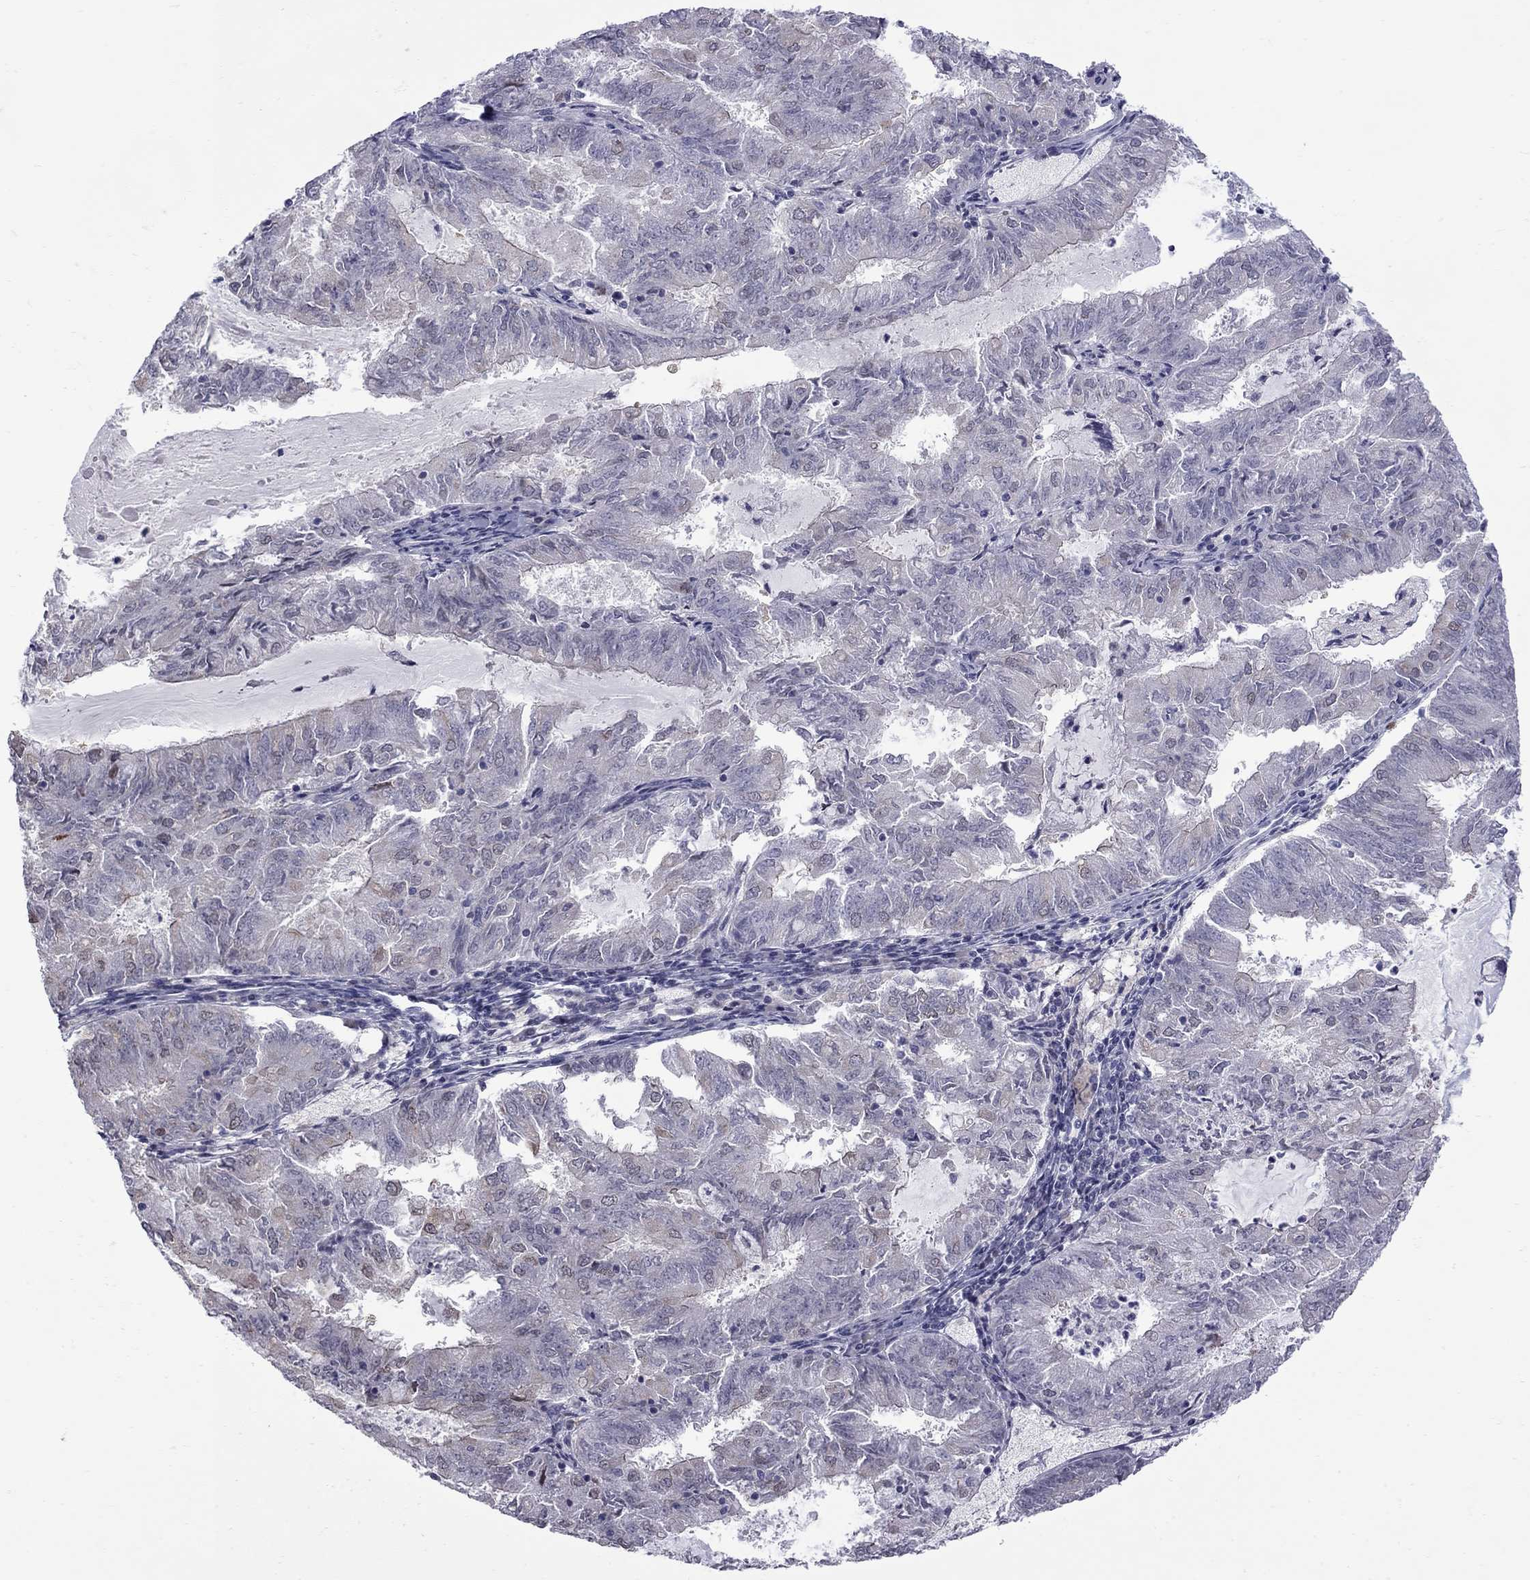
{"staining": {"intensity": "negative", "quantity": "none", "location": "none"}, "tissue": "endometrial cancer", "cell_type": "Tumor cells", "image_type": "cancer", "snomed": [{"axis": "morphology", "description": "Adenocarcinoma, NOS"}, {"axis": "topography", "description": "Endometrium"}], "caption": "Protein analysis of adenocarcinoma (endometrial) reveals no significant positivity in tumor cells.", "gene": "NRARP", "patient": {"sex": "female", "age": 57}}